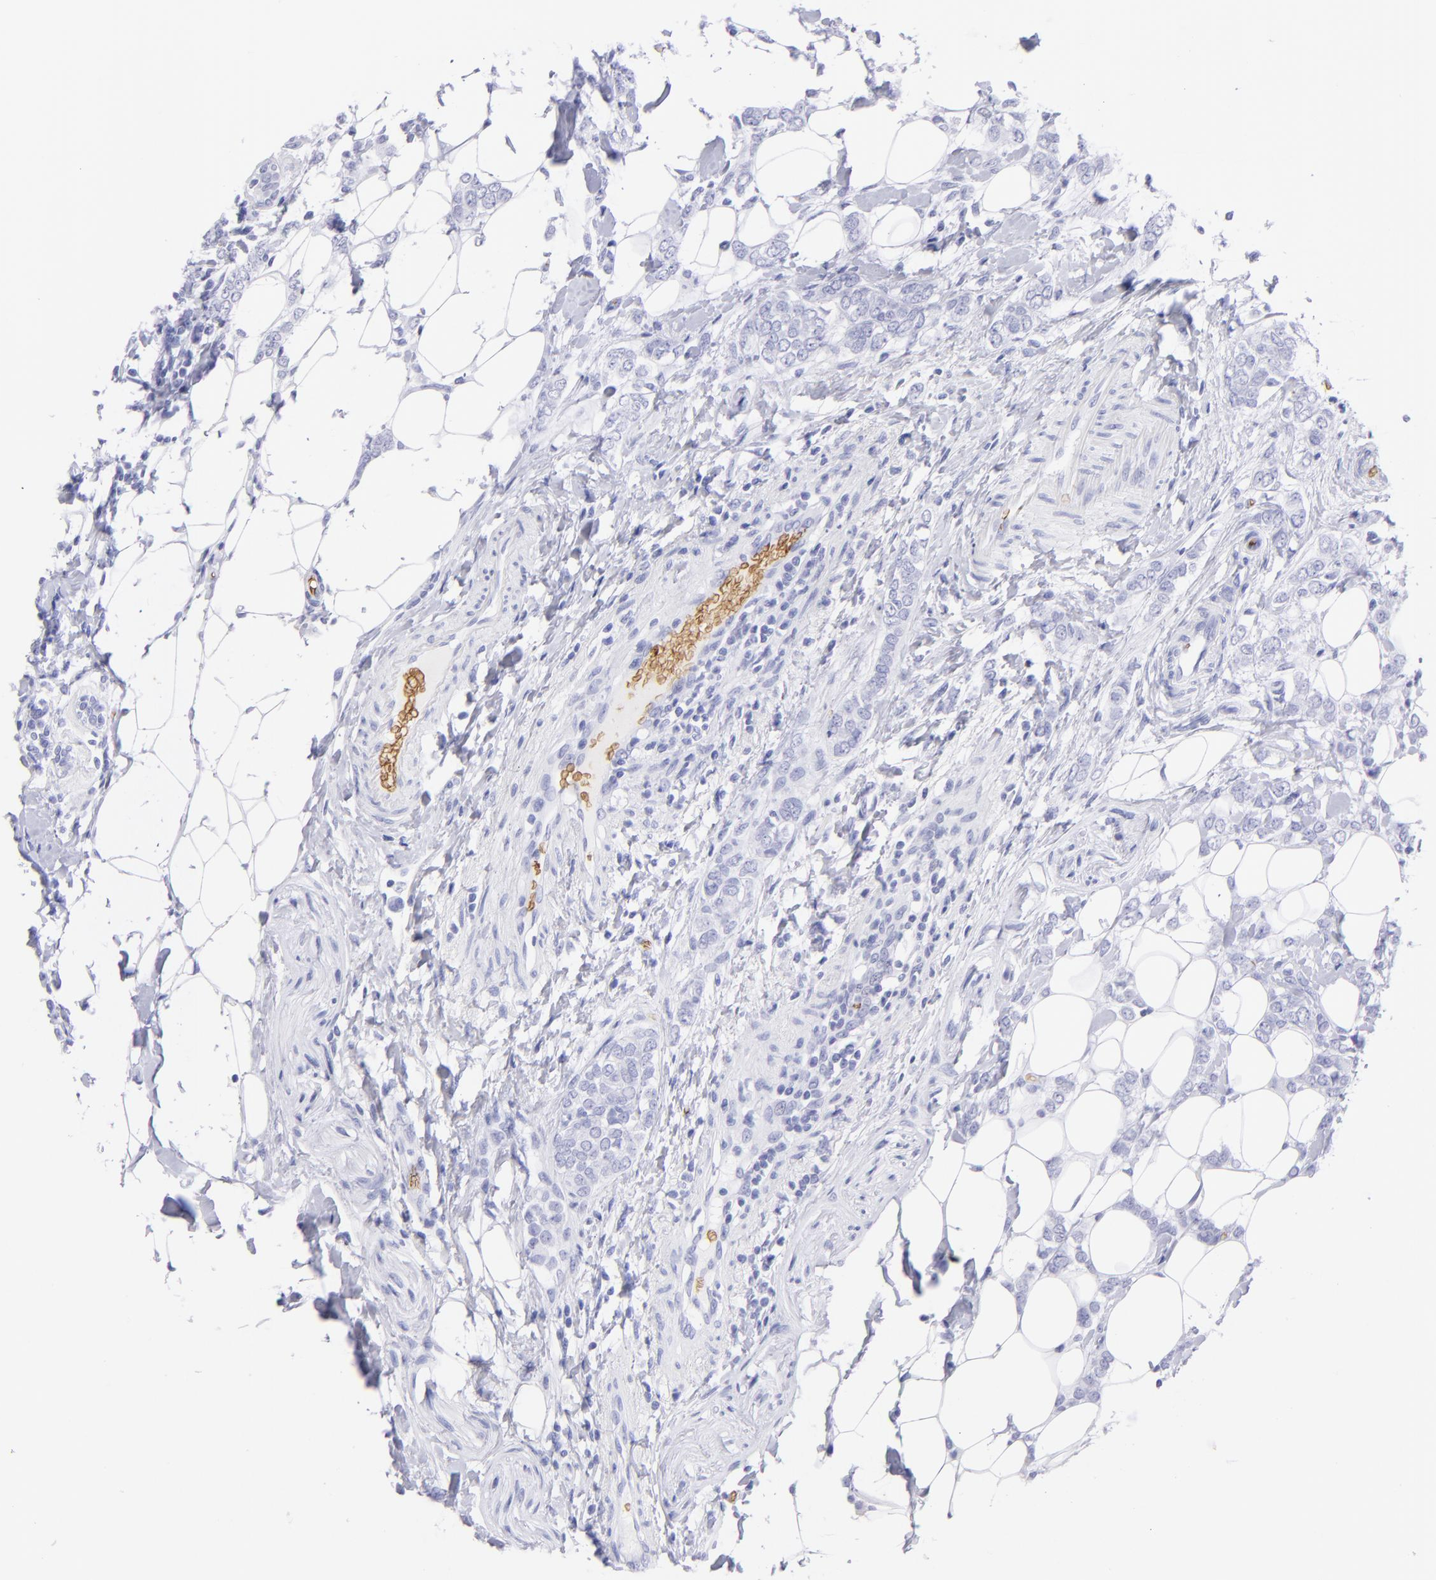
{"staining": {"intensity": "negative", "quantity": "none", "location": "none"}, "tissue": "breast cancer", "cell_type": "Tumor cells", "image_type": "cancer", "snomed": [{"axis": "morphology", "description": "Normal tissue, NOS"}, {"axis": "morphology", "description": "Lobular carcinoma"}, {"axis": "topography", "description": "Breast"}], "caption": "Lobular carcinoma (breast) was stained to show a protein in brown. There is no significant positivity in tumor cells. The staining was performed using DAB to visualize the protein expression in brown, while the nuclei were stained in blue with hematoxylin (Magnification: 20x).", "gene": "GYPA", "patient": {"sex": "female", "age": 47}}